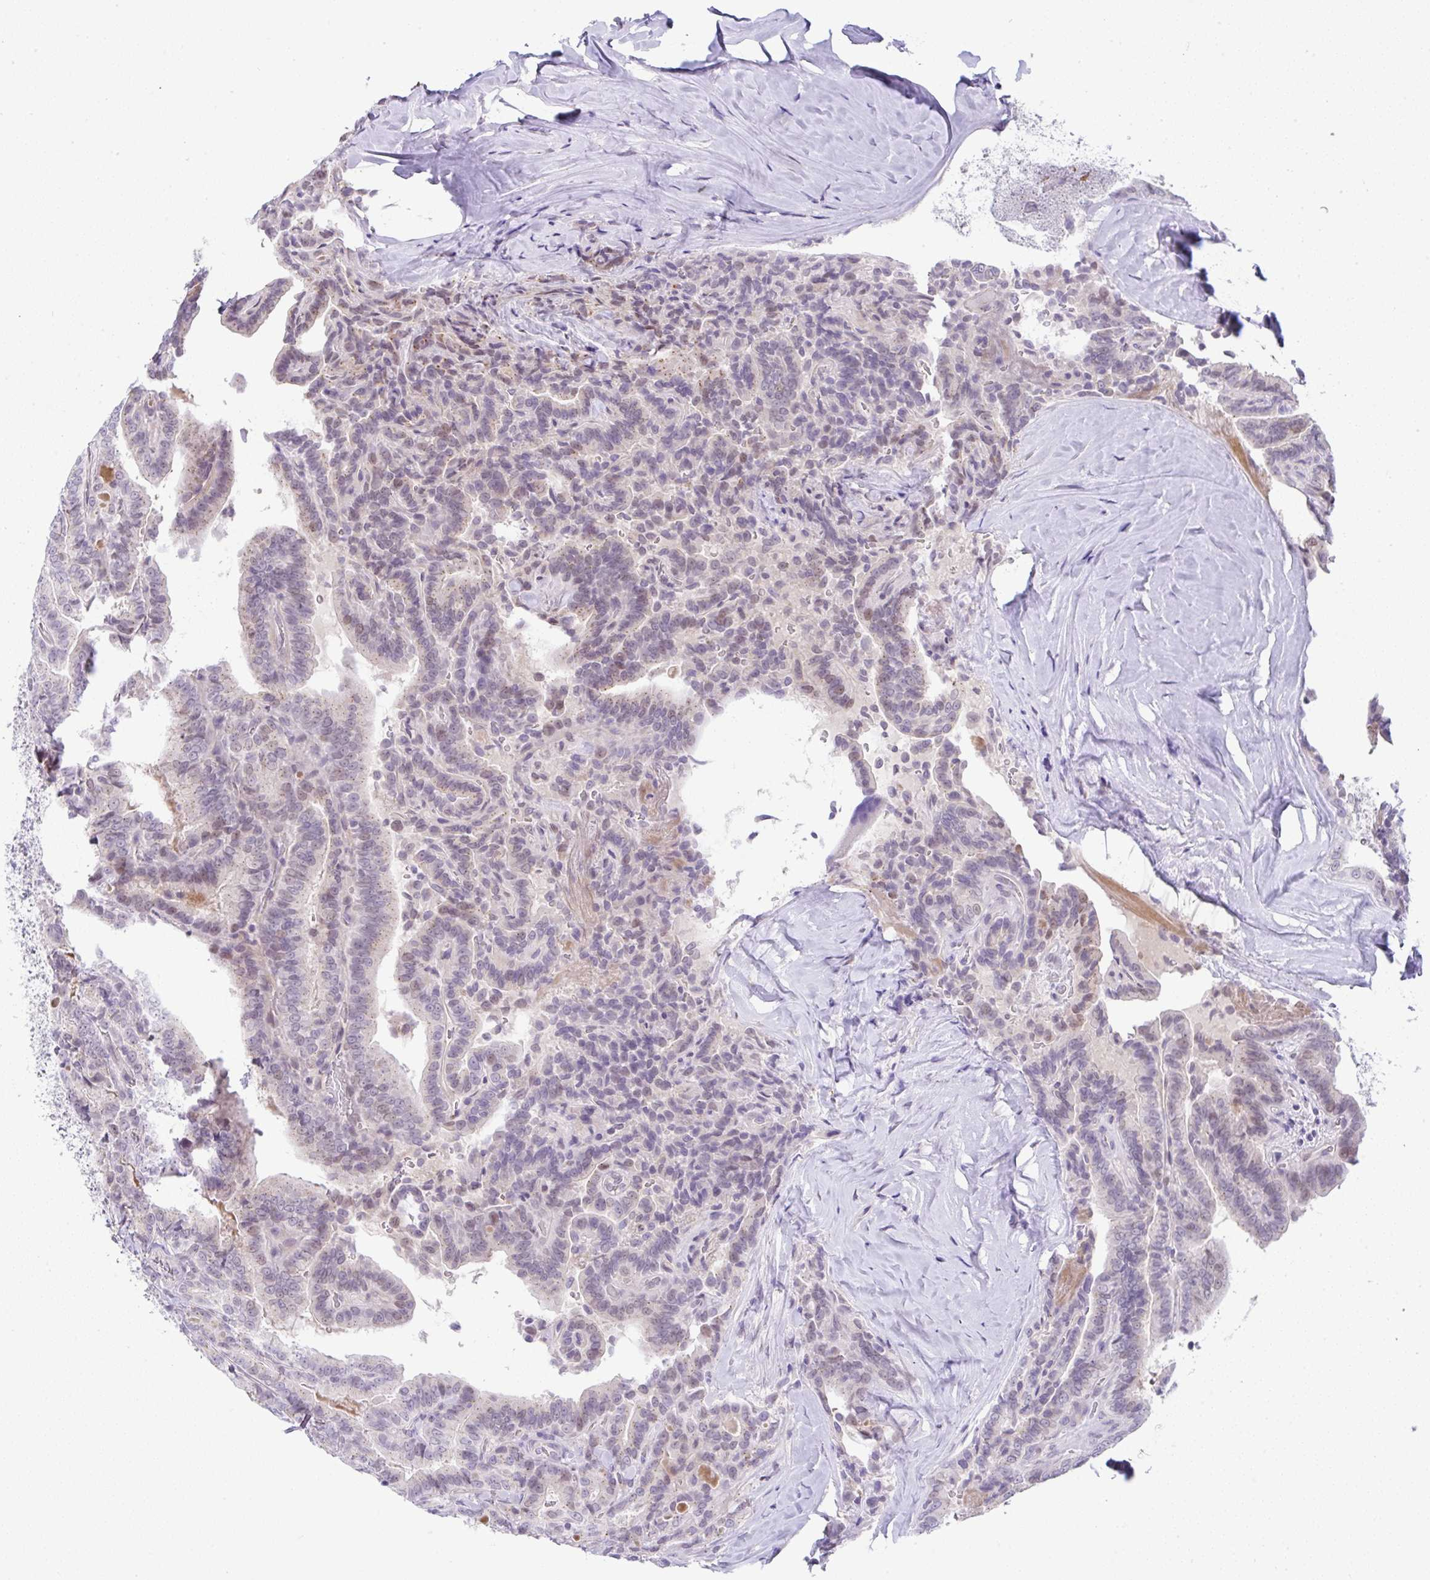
{"staining": {"intensity": "weak", "quantity": "<25%", "location": "nuclear"}, "tissue": "thyroid cancer", "cell_type": "Tumor cells", "image_type": "cancer", "snomed": [{"axis": "morphology", "description": "Papillary adenocarcinoma, NOS"}, {"axis": "topography", "description": "Thyroid gland"}], "caption": "Micrograph shows no protein expression in tumor cells of papillary adenocarcinoma (thyroid) tissue.", "gene": "FAM177A1", "patient": {"sex": "male", "age": 61}}